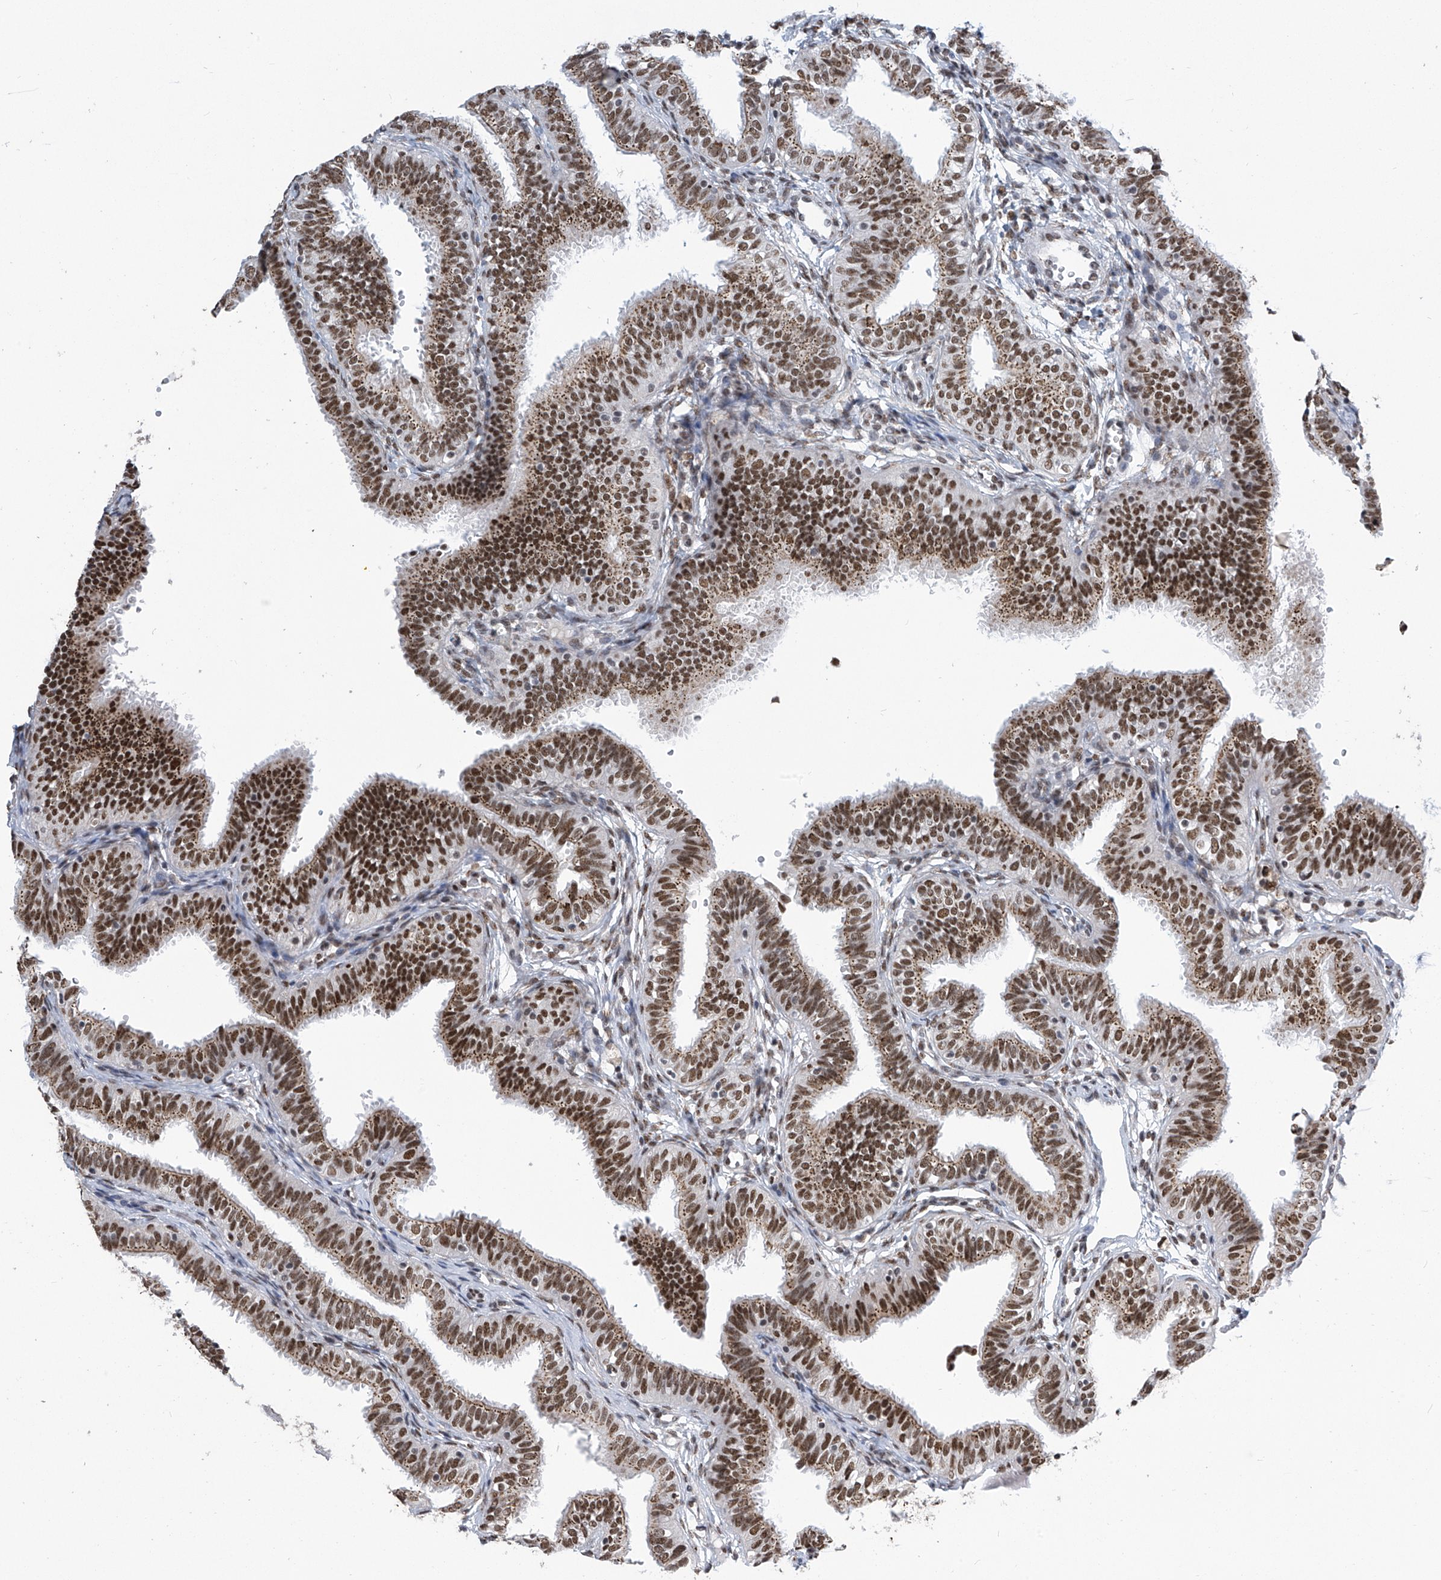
{"staining": {"intensity": "strong", "quantity": ">75%", "location": "cytoplasmic/membranous,nuclear"}, "tissue": "fallopian tube", "cell_type": "Glandular cells", "image_type": "normal", "snomed": [{"axis": "morphology", "description": "Normal tissue, NOS"}, {"axis": "topography", "description": "Fallopian tube"}], "caption": "Fallopian tube stained with a protein marker exhibits strong staining in glandular cells.", "gene": "APLF", "patient": {"sex": "female", "age": 35}}